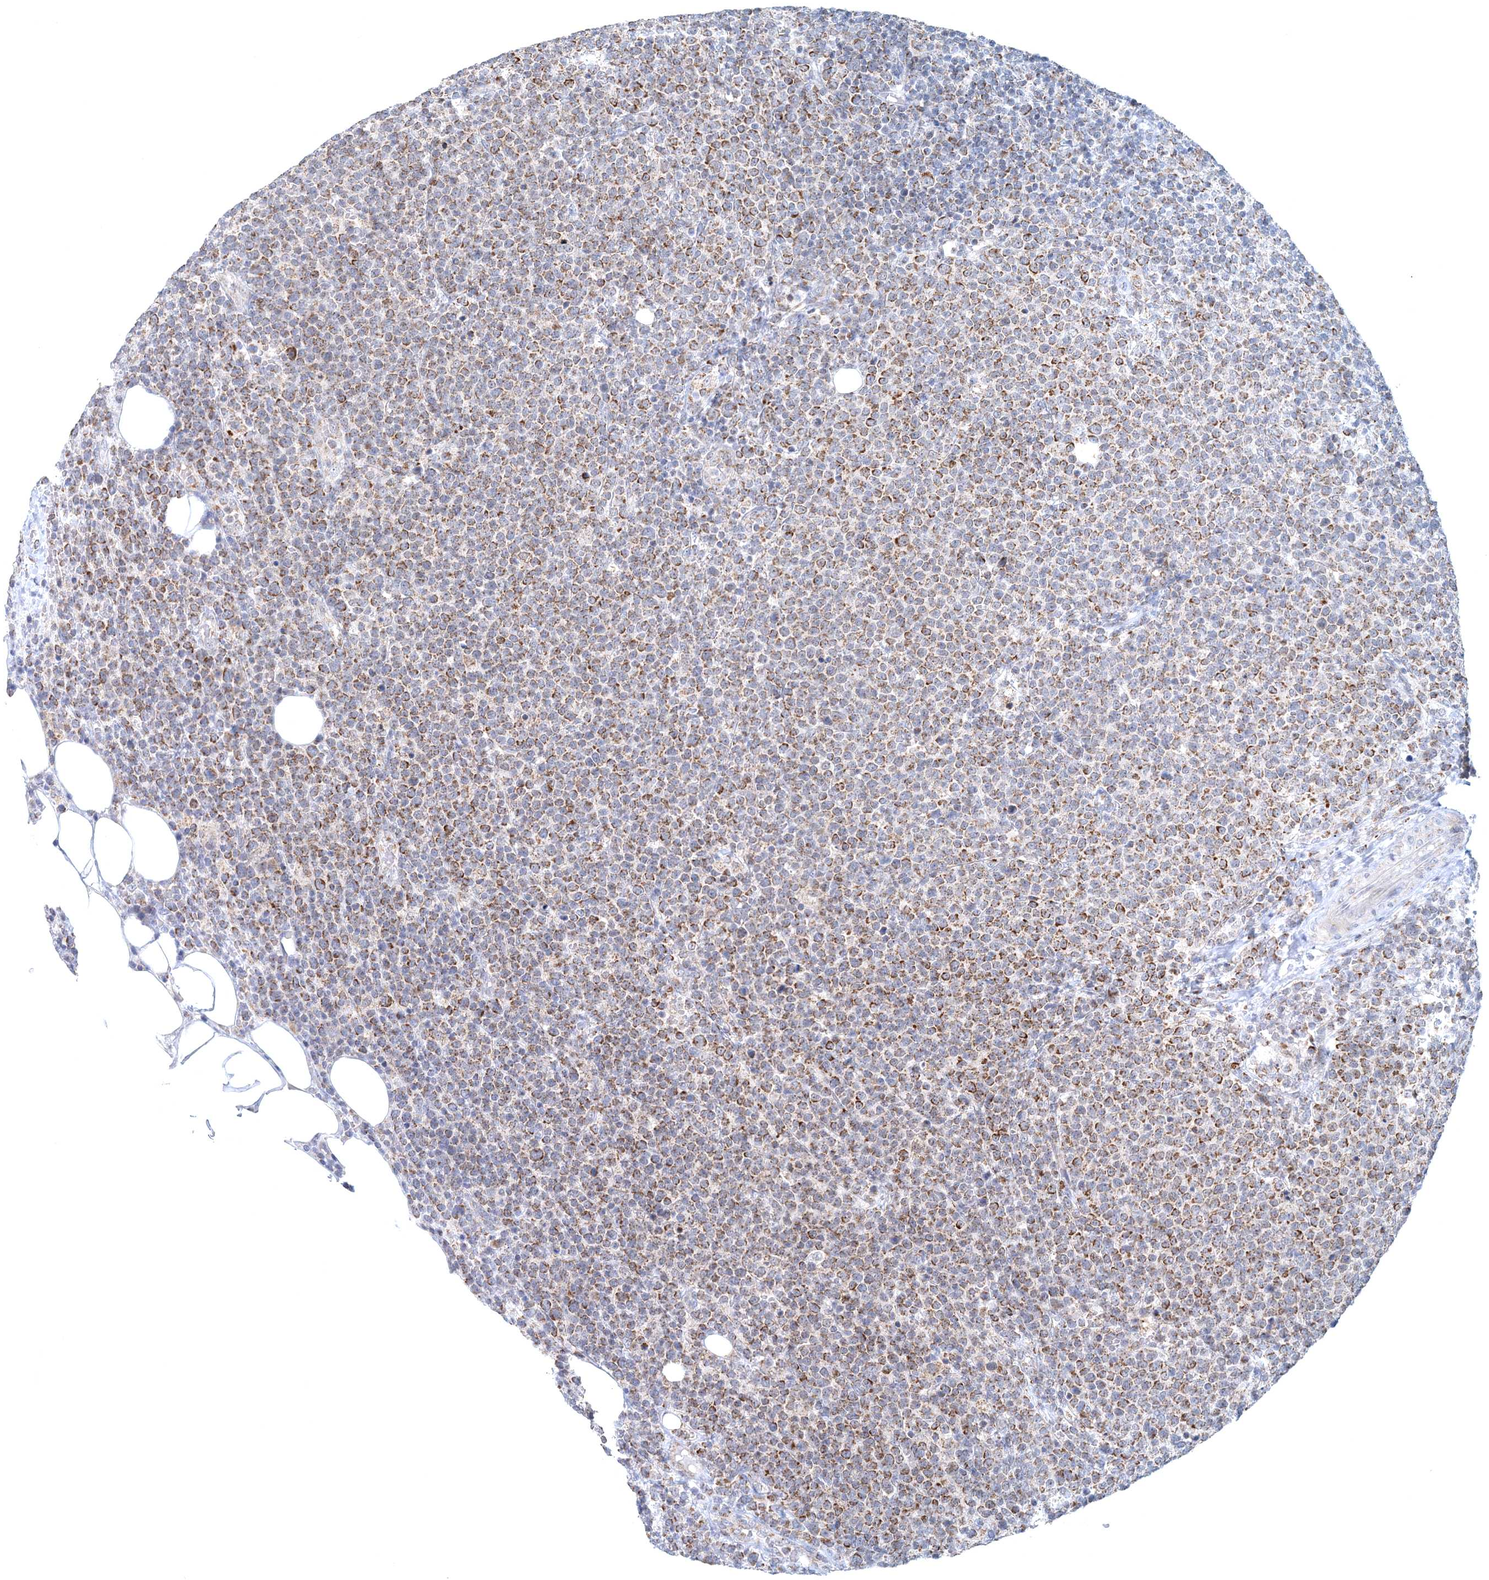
{"staining": {"intensity": "moderate", "quantity": ">75%", "location": "cytoplasmic/membranous"}, "tissue": "lymphoma", "cell_type": "Tumor cells", "image_type": "cancer", "snomed": [{"axis": "morphology", "description": "Malignant lymphoma, non-Hodgkin's type, High grade"}, {"axis": "topography", "description": "Lymph node"}], "caption": "Immunohistochemical staining of human lymphoma shows moderate cytoplasmic/membranous protein positivity in approximately >75% of tumor cells.", "gene": "RNF150", "patient": {"sex": "male", "age": 61}}